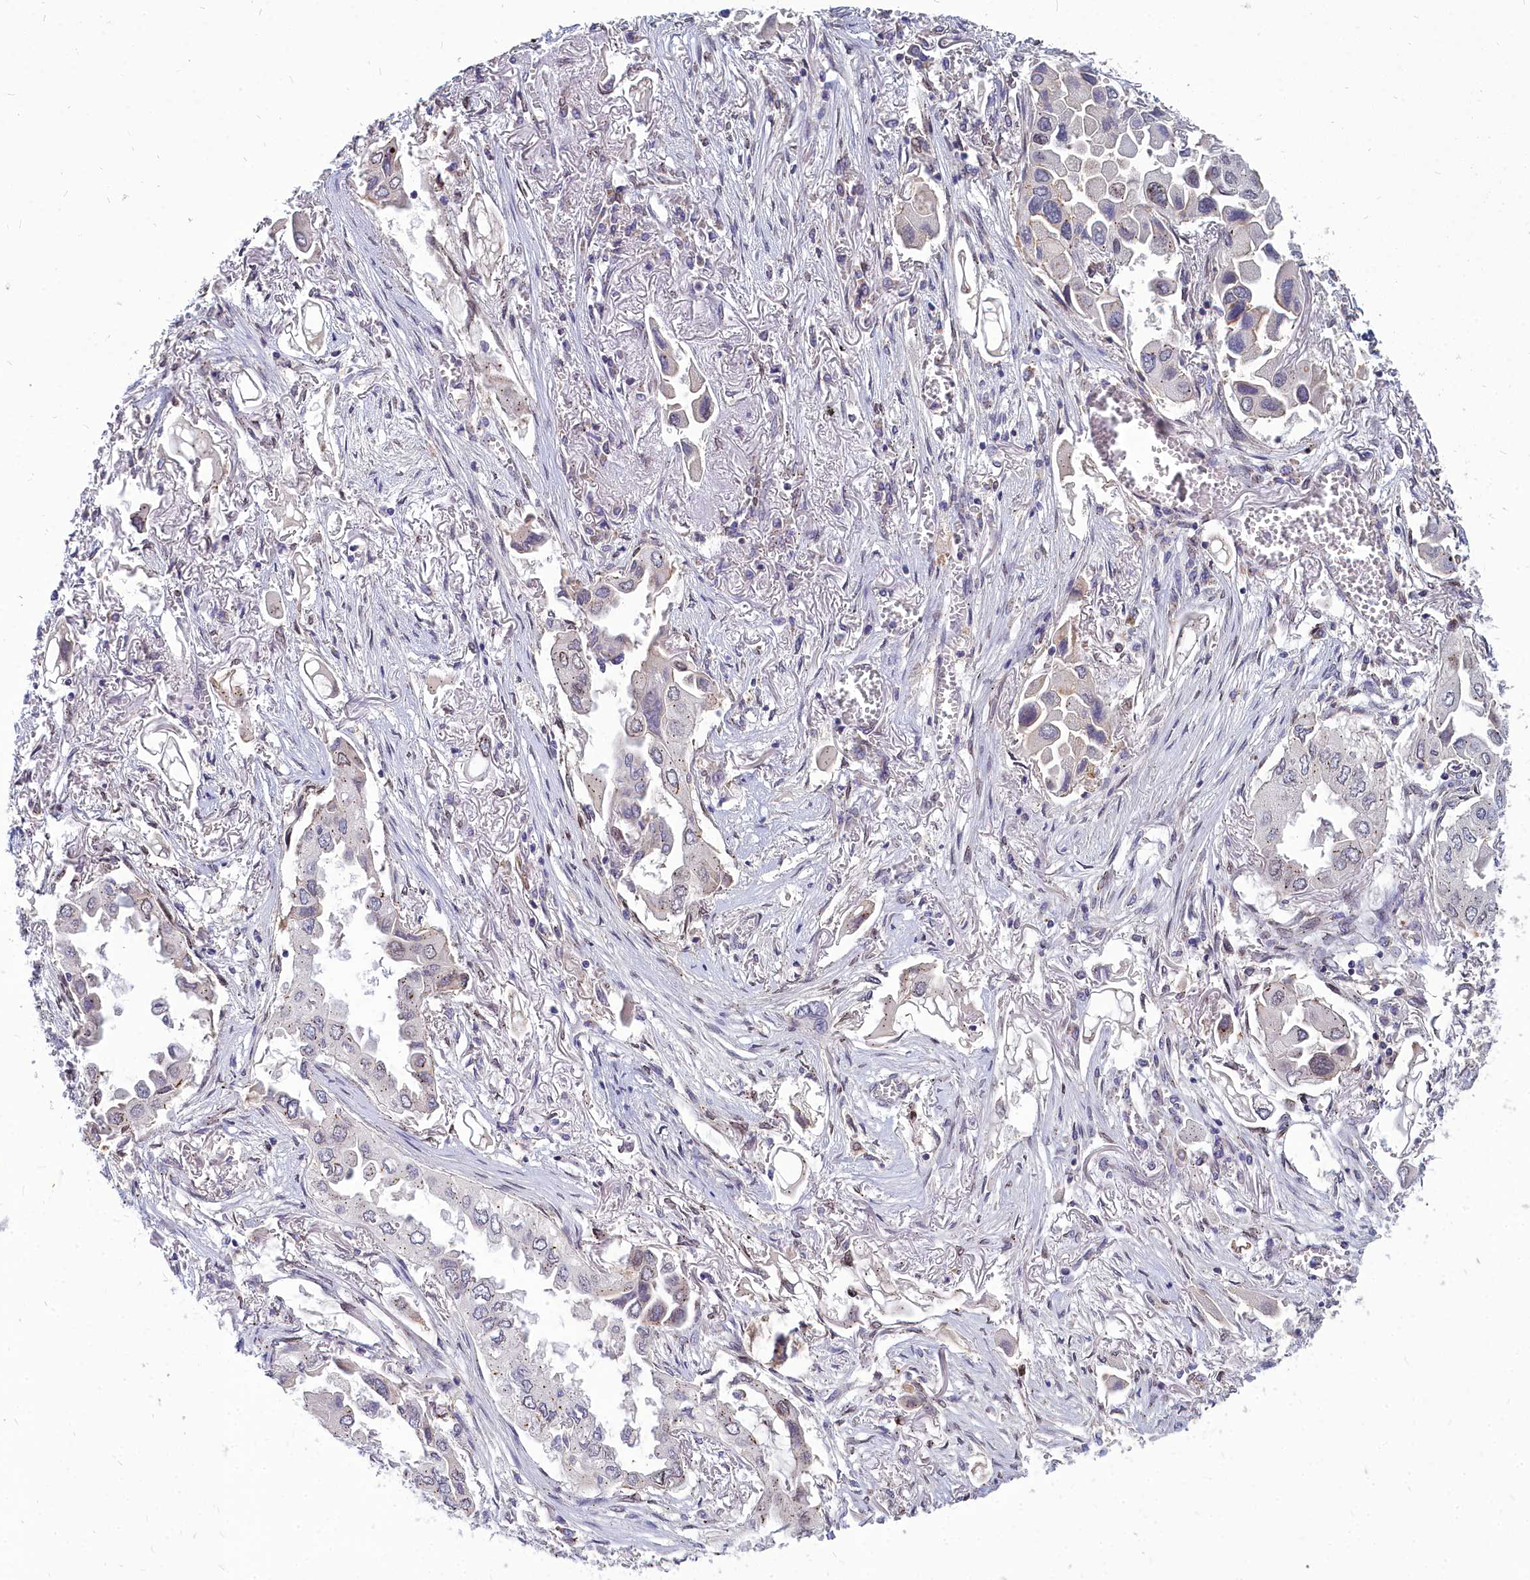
{"staining": {"intensity": "weak", "quantity": "25%-75%", "location": "cytoplasmic/membranous,nuclear"}, "tissue": "lung cancer", "cell_type": "Tumor cells", "image_type": "cancer", "snomed": [{"axis": "morphology", "description": "Adenocarcinoma, NOS"}, {"axis": "topography", "description": "Lung"}], "caption": "Human adenocarcinoma (lung) stained with a brown dye reveals weak cytoplasmic/membranous and nuclear positive staining in approximately 25%-75% of tumor cells.", "gene": "NOXA1", "patient": {"sex": "female", "age": 76}}